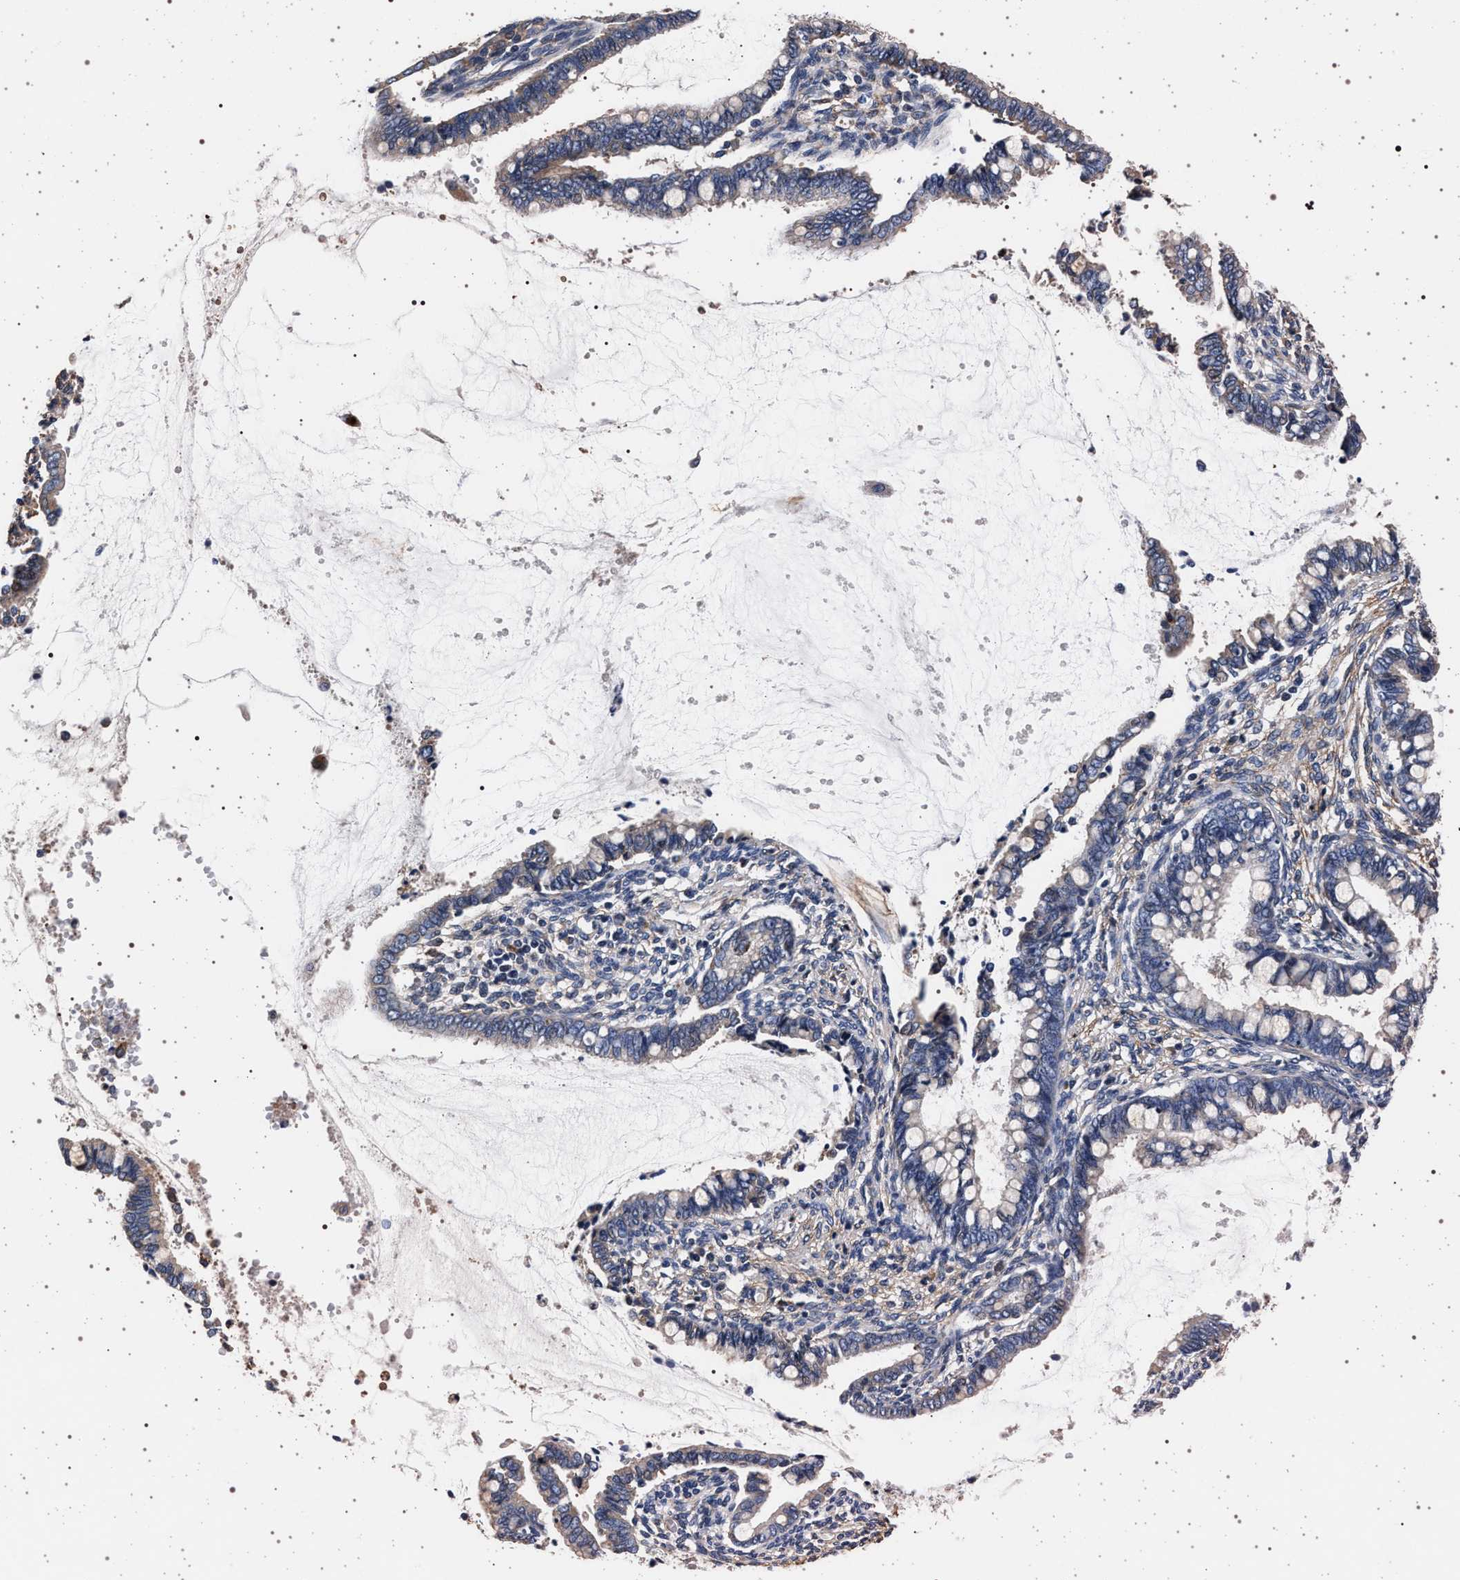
{"staining": {"intensity": "weak", "quantity": "<25%", "location": "cytoplasmic/membranous"}, "tissue": "cervical cancer", "cell_type": "Tumor cells", "image_type": "cancer", "snomed": [{"axis": "morphology", "description": "Adenocarcinoma, NOS"}, {"axis": "topography", "description": "Cervix"}], "caption": "Photomicrograph shows no protein positivity in tumor cells of cervical adenocarcinoma tissue. (DAB (3,3'-diaminobenzidine) immunohistochemistry (IHC), high magnification).", "gene": "KCNK6", "patient": {"sex": "female", "age": 44}}